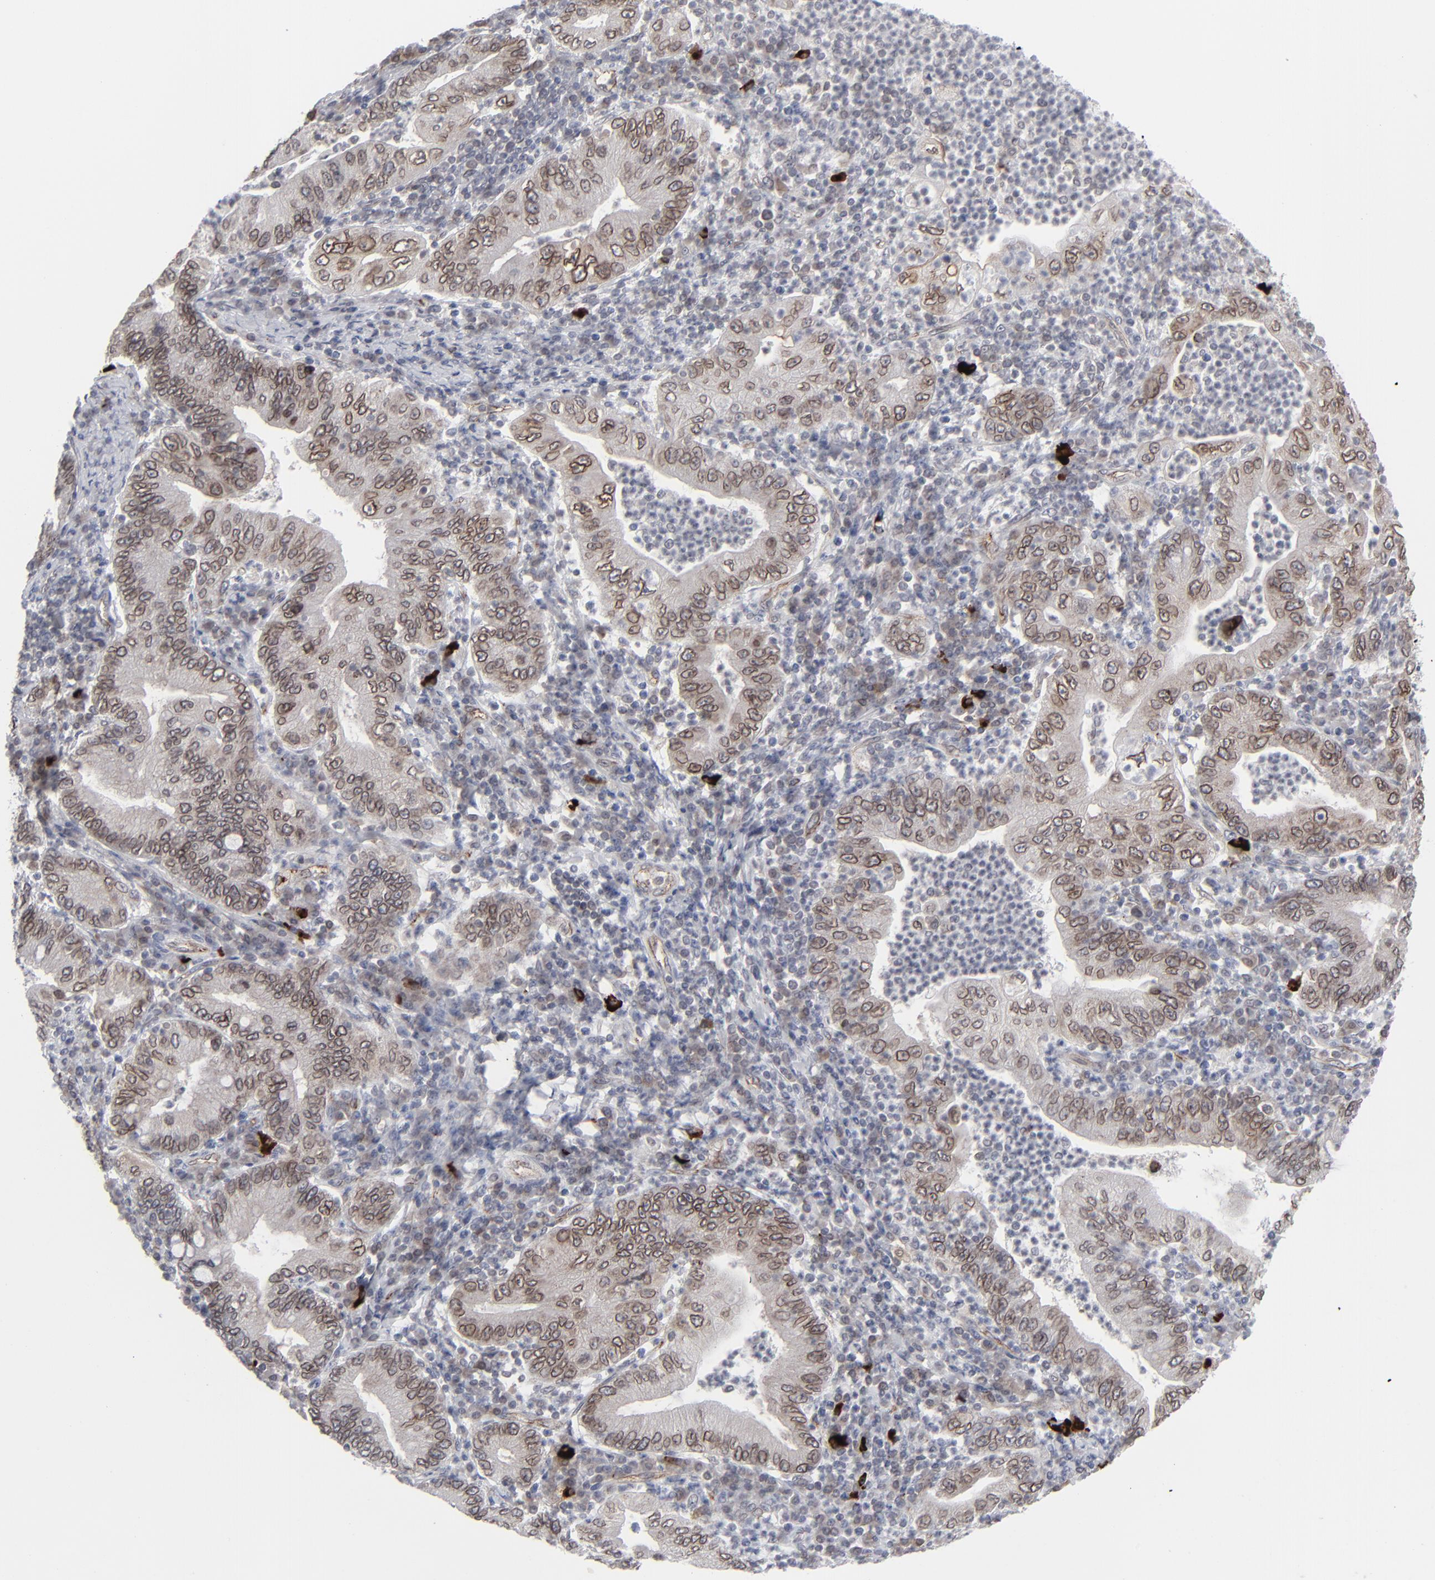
{"staining": {"intensity": "moderate", "quantity": "25%-75%", "location": "cytoplasmic/membranous,nuclear"}, "tissue": "stomach cancer", "cell_type": "Tumor cells", "image_type": "cancer", "snomed": [{"axis": "morphology", "description": "Normal tissue, NOS"}, {"axis": "morphology", "description": "Adenocarcinoma, NOS"}, {"axis": "topography", "description": "Esophagus"}, {"axis": "topography", "description": "Stomach, upper"}, {"axis": "topography", "description": "Peripheral nerve tissue"}], "caption": "The photomicrograph shows immunohistochemical staining of stomach adenocarcinoma. There is moderate cytoplasmic/membranous and nuclear positivity is present in approximately 25%-75% of tumor cells.", "gene": "NUP88", "patient": {"sex": "male", "age": 62}}